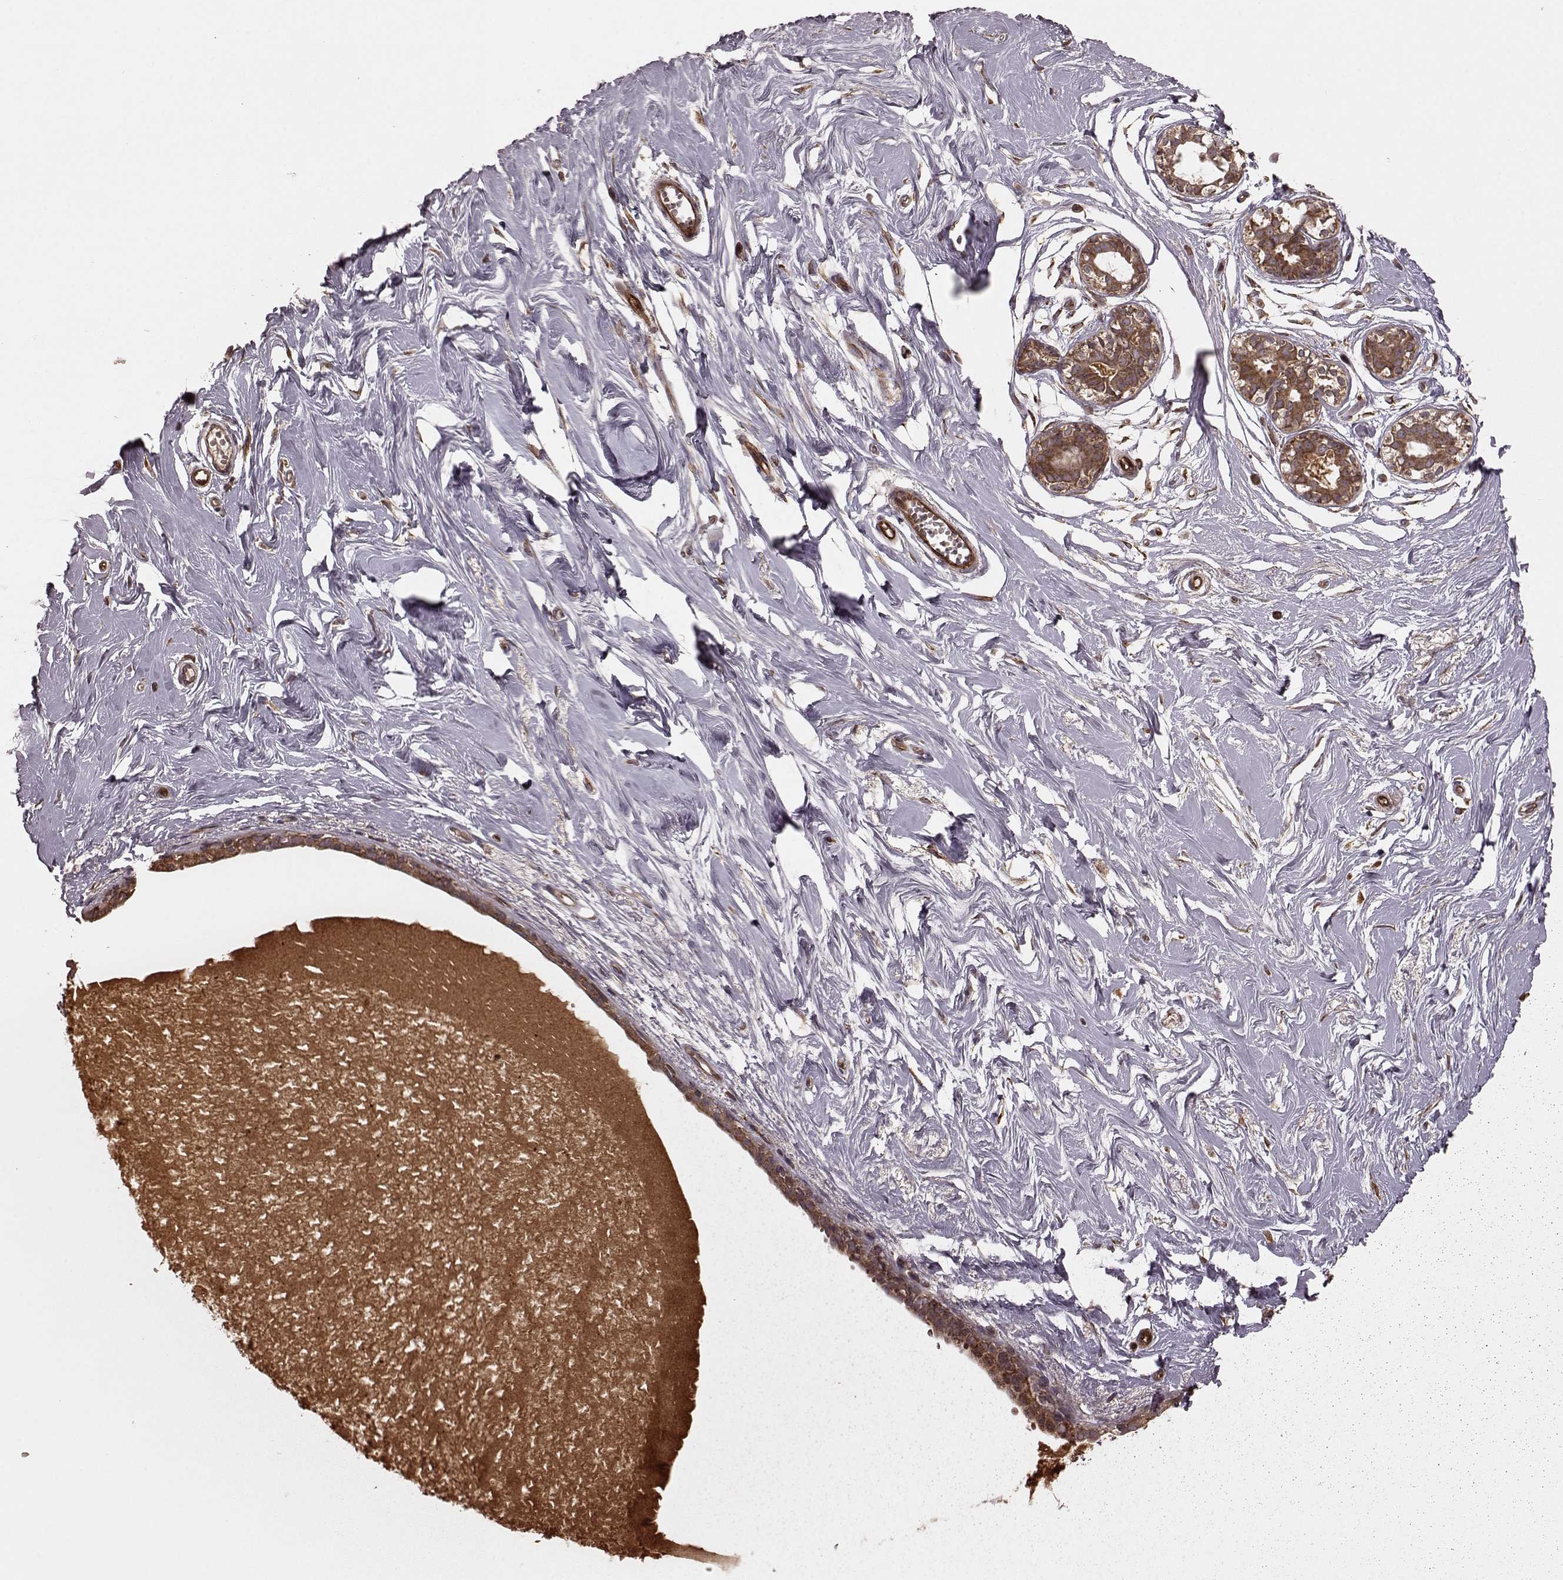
{"staining": {"intensity": "negative", "quantity": "none", "location": "none"}, "tissue": "breast", "cell_type": "Adipocytes", "image_type": "normal", "snomed": [{"axis": "morphology", "description": "Normal tissue, NOS"}, {"axis": "topography", "description": "Breast"}], "caption": "There is no significant positivity in adipocytes of breast. (DAB (3,3'-diaminobenzidine) IHC with hematoxylin counter stain).", "gene": "AGPAT1", "patient": {"sex": "female", "age": 49}}